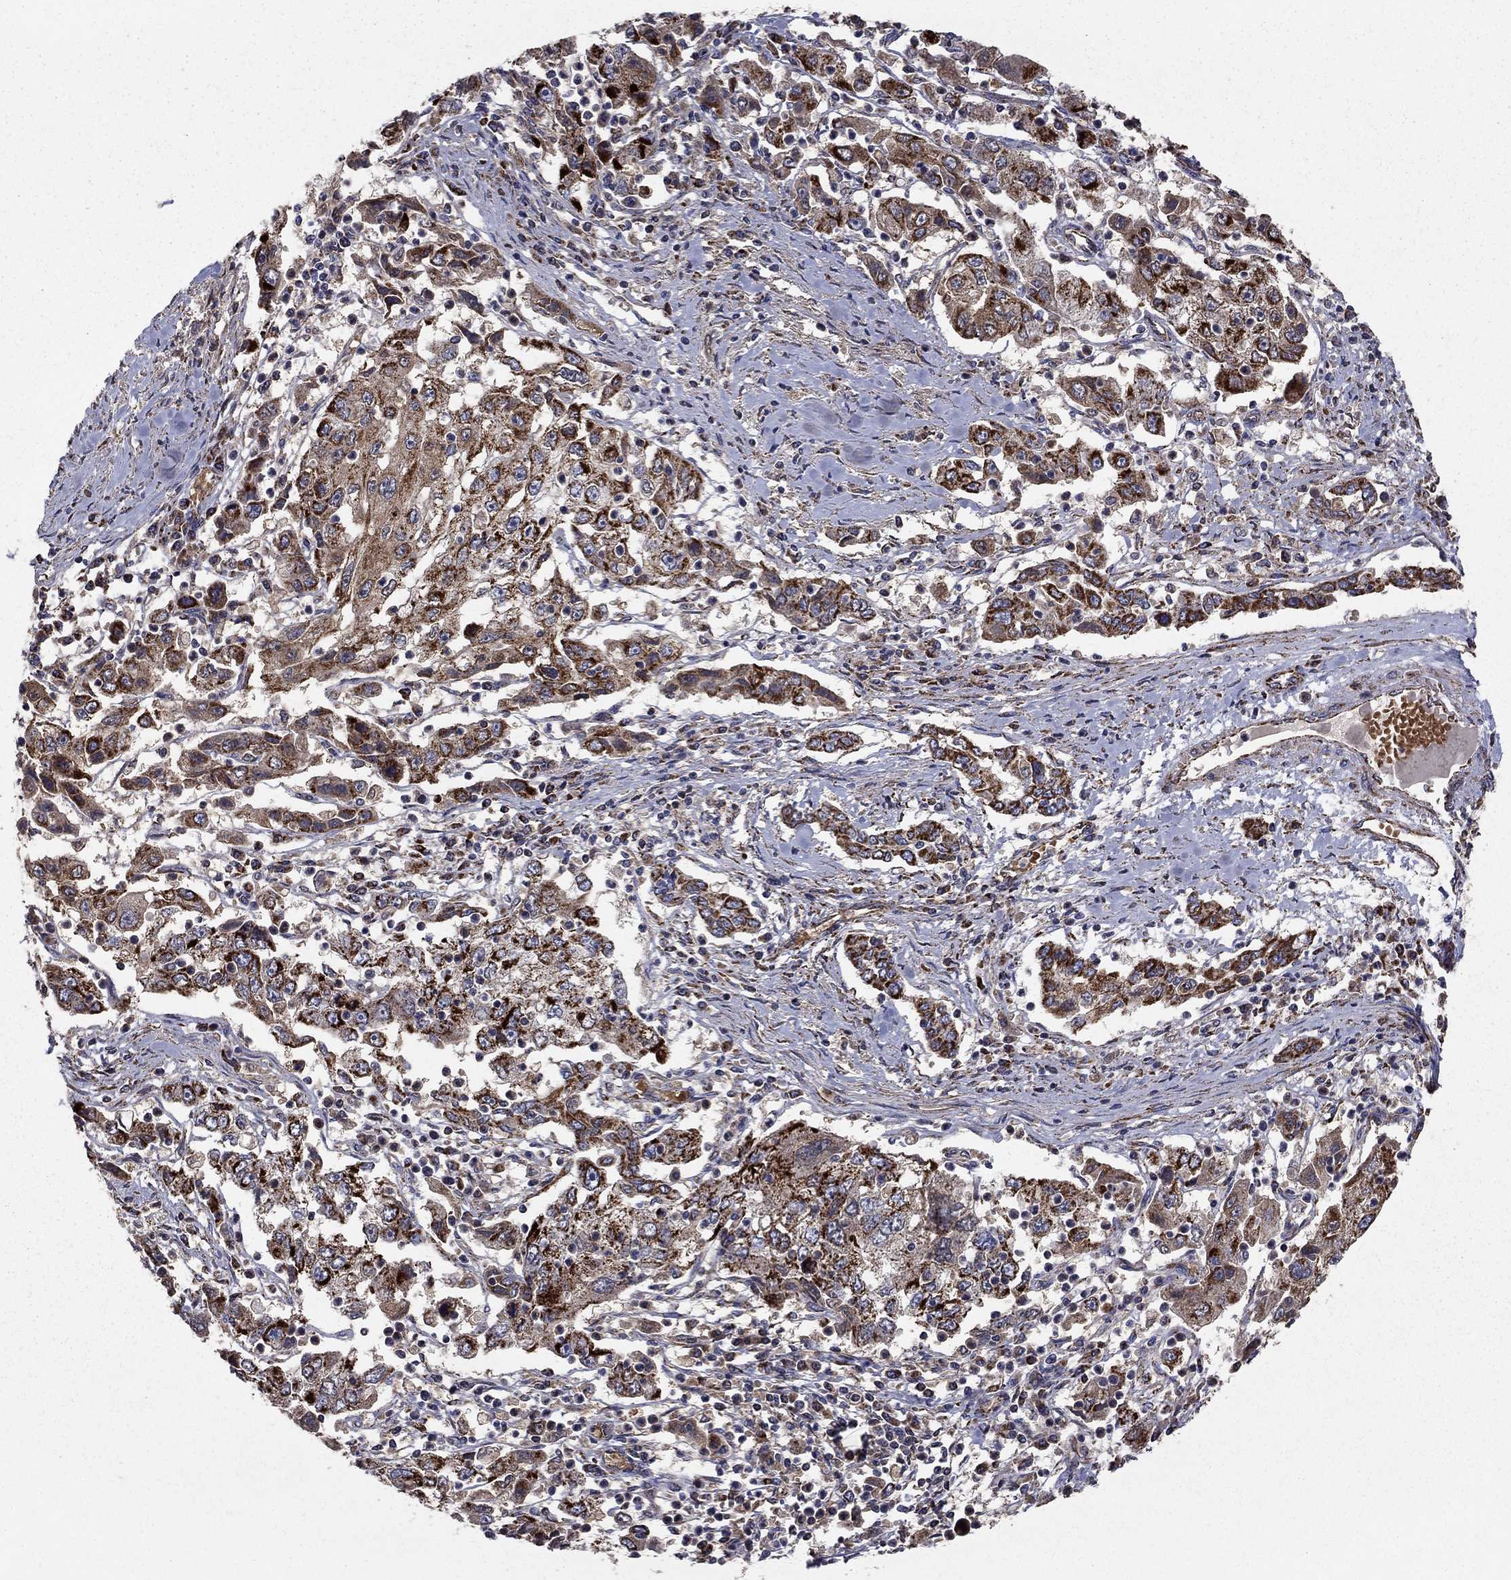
{"staining": {"intensity": "strong", "quantity": "25%-75%", "location": "cytoplasmic/membranous"}, "tissue": "cervical cancer", "cell_type": "Tumor cells", "image_type": "cancer", "snomed": [{"axis": "morphology", "description": "Squamous cell carcinoma, NOS"}, {"axis": "topography", "description": "Cervix"}], "caption": "Cervical cancer was stained to show a protein in brown. There is high levels of strong cytoplasmic/membranous staining in about 25%-75% of tumor cells. (brown staining indicates protein expression, while blue staining denotes nuclei).", "gene": "GCSH", "patient": {"sex": "female", "age": 36}}